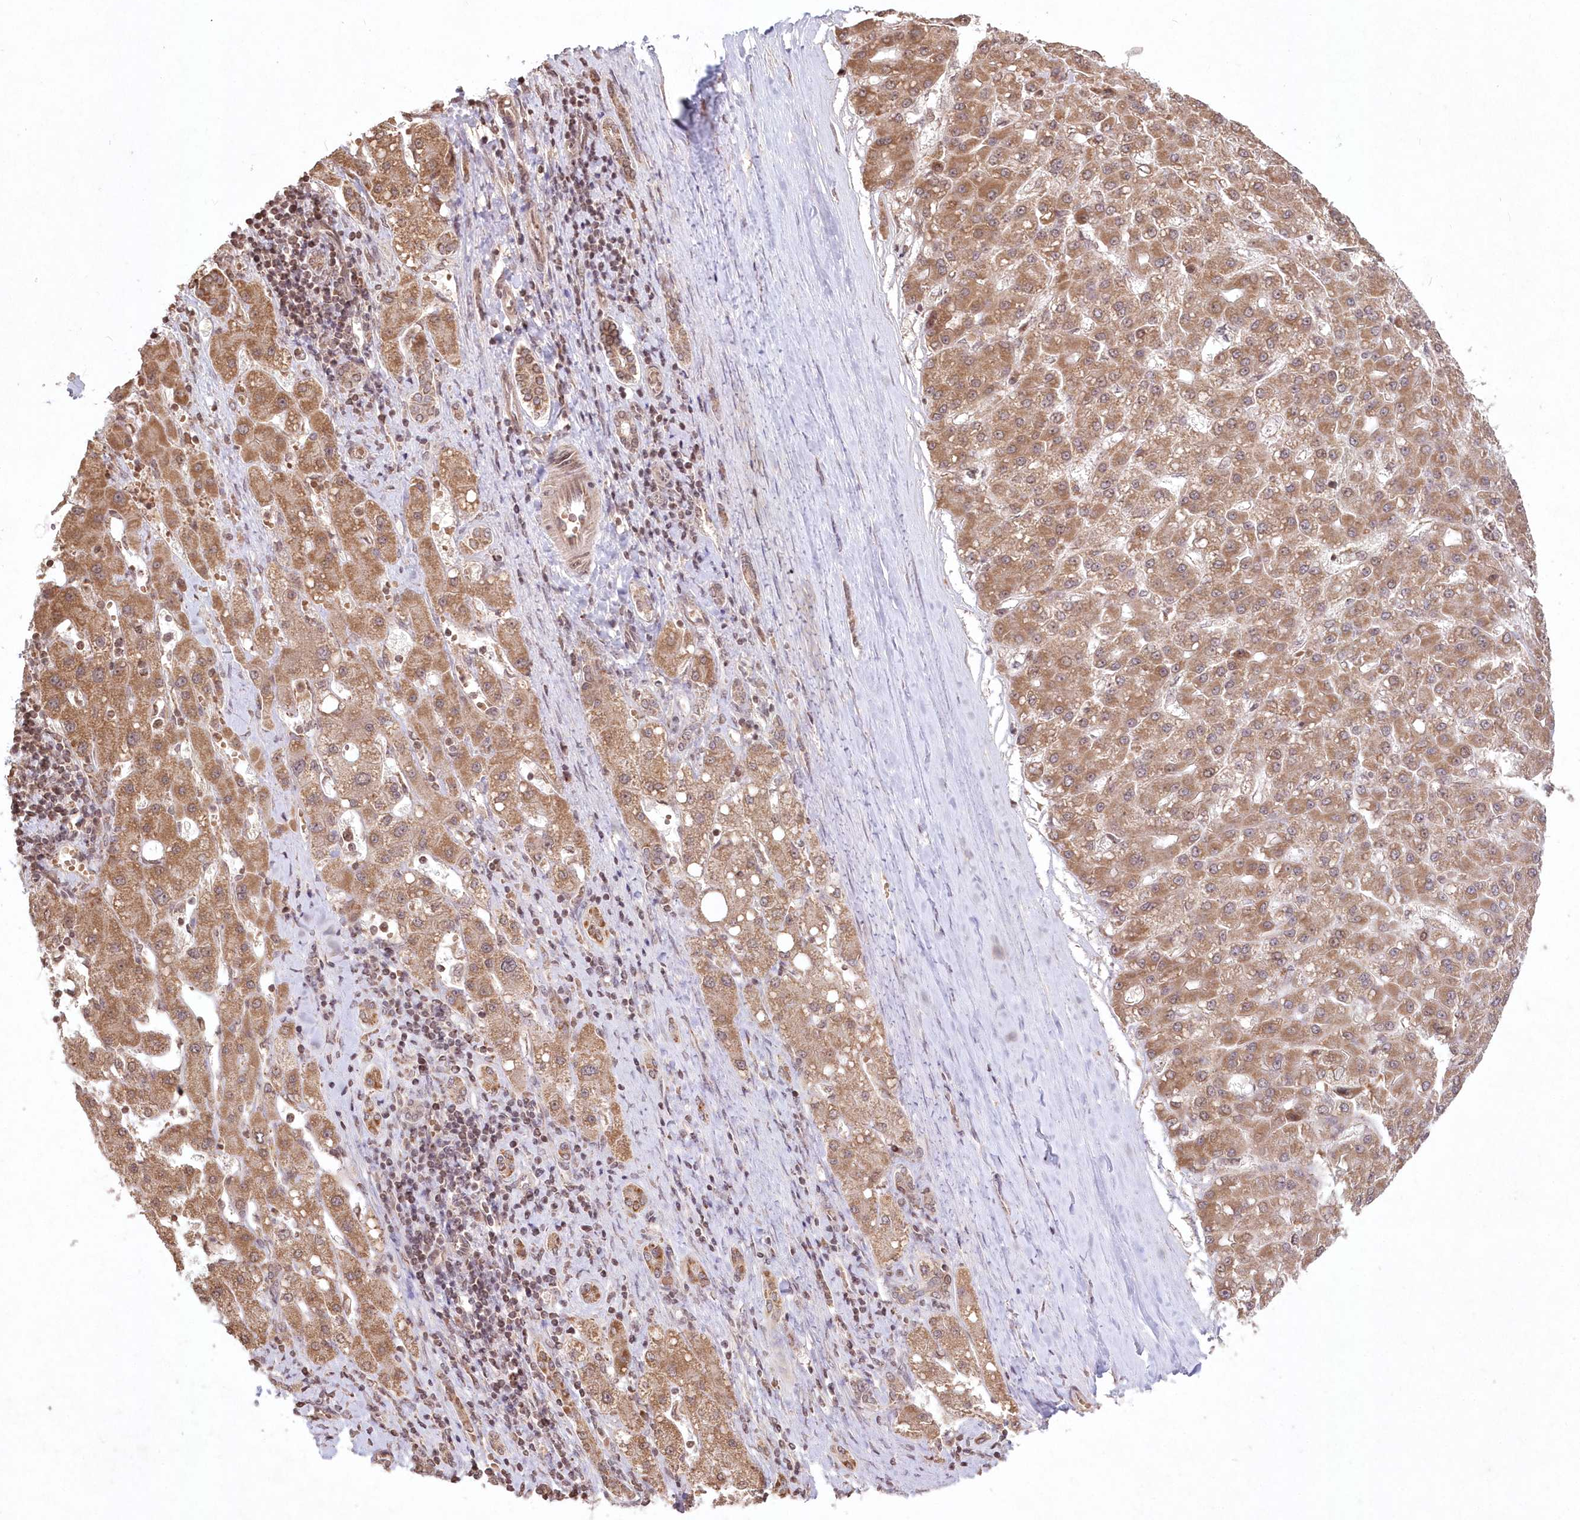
{"staining": {"intensity": "moderate", "quantity": ">75%", "location": "cytoplasmic/membranous"}, "tissue": "liver cancer", "cell_type": "Tumor cells", "image_type": "cancer", "snomed": [{"axis": "morphology", "description": "Carcinoma, Hepatocellular, NOS"}, {"axis": "topography", "description": "Liver"}], "caption": "Immunohistochemical staining of human liver hepatocellular carcinoma exhibits moderate cytoplasmic/membranous protein expression in approximately >75% of tumor cells. Nuclei are stained in blue.", "gene": "LRPPRC", "patient": {"sex": "male", "age": 67}}